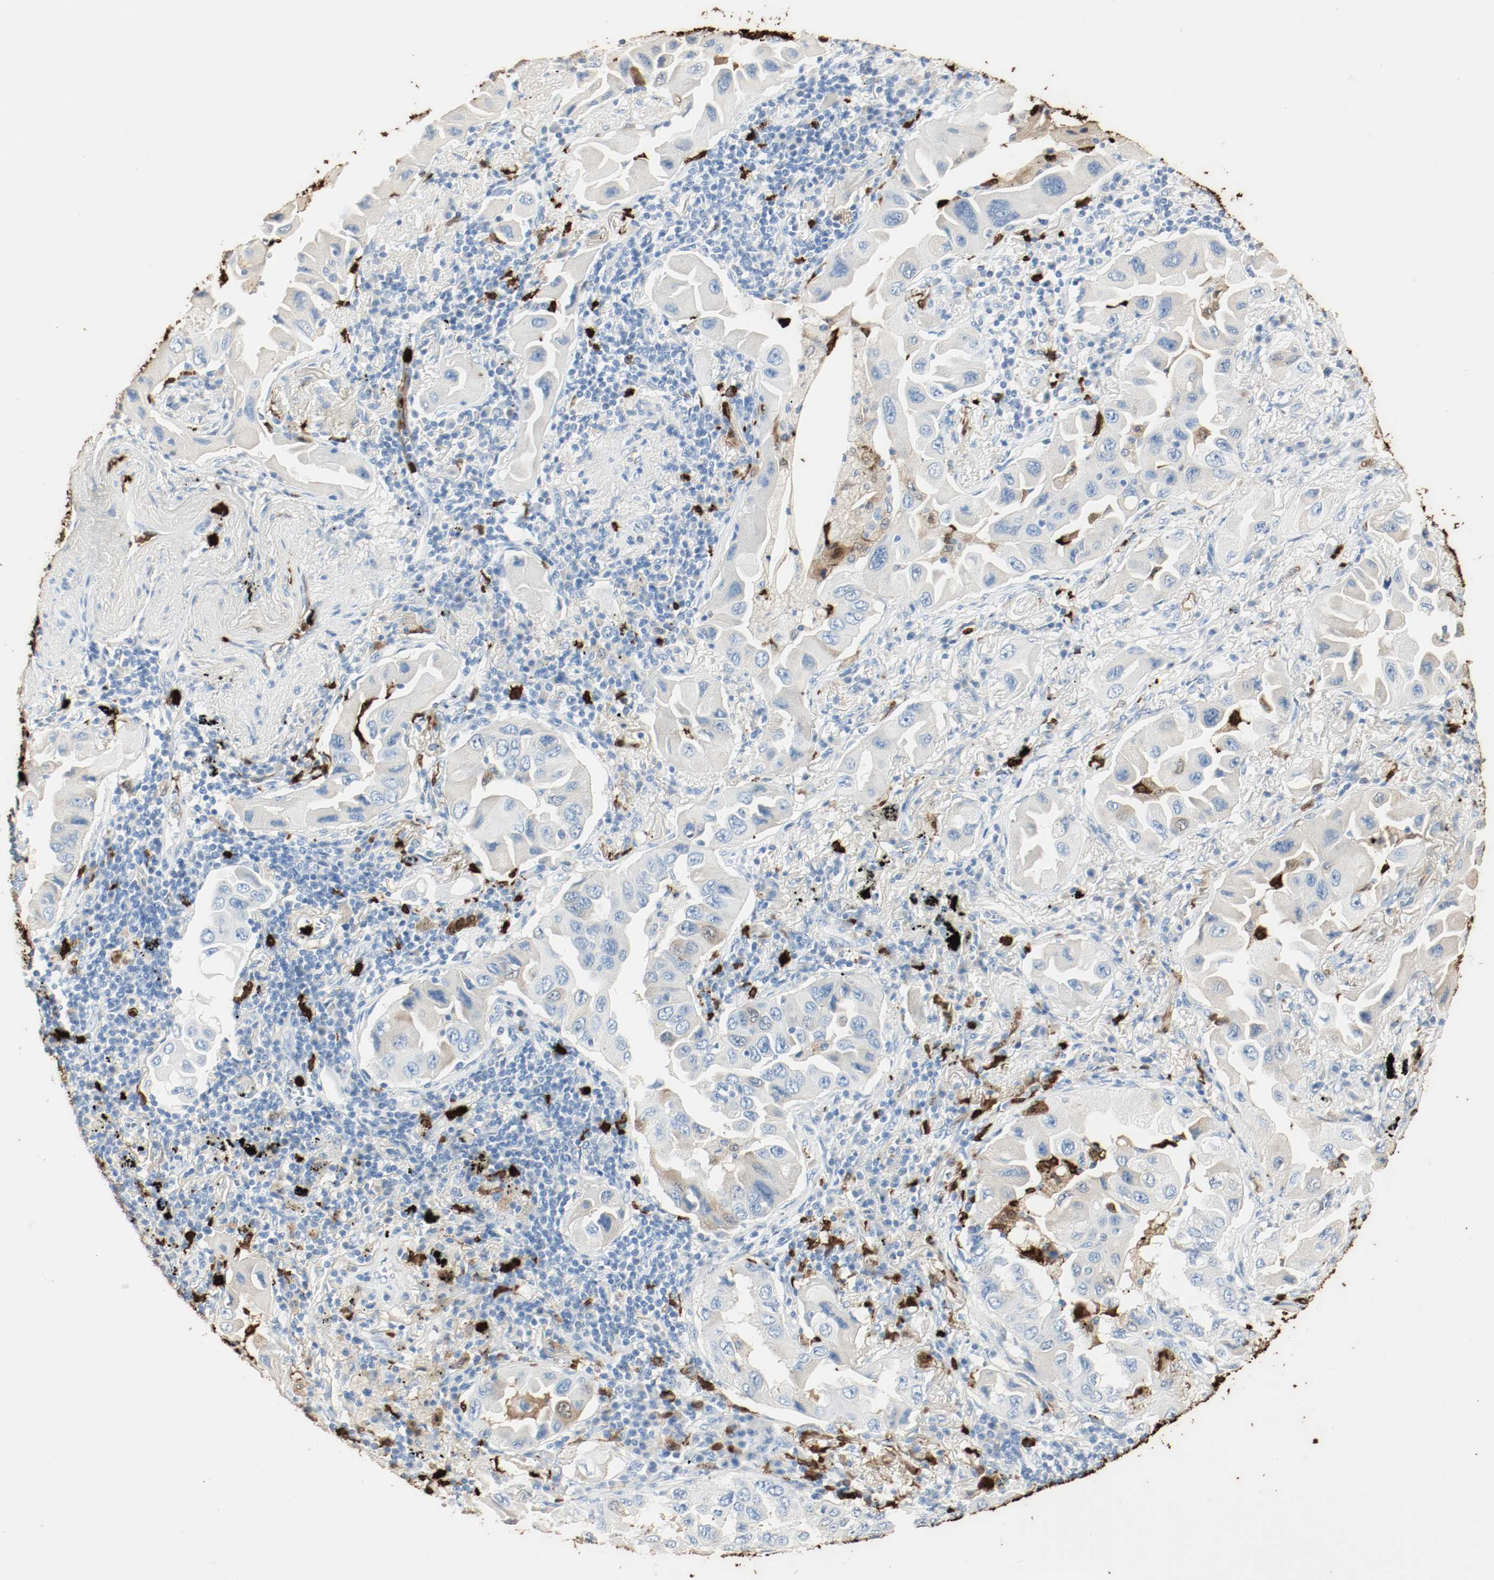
{"staining": {"intensity": "weak", "quantity": "<25%", "location": "cytoplasmic/membranous"}, "tissue": "lung cancer", "cell_type": "Tumor cells", "image_type": "cancer", "snomed": [{"axis": "morphology", "description": "Adenocarcinoma, NOS"}, {"axis": "topography", "description": "Lung"}], "caption": "Tumor cells are negative for protein expression in human lung cancer (adenocarcinoma).", "gene": "S100A9", "patient": {"sex": "female", "age": 65}}